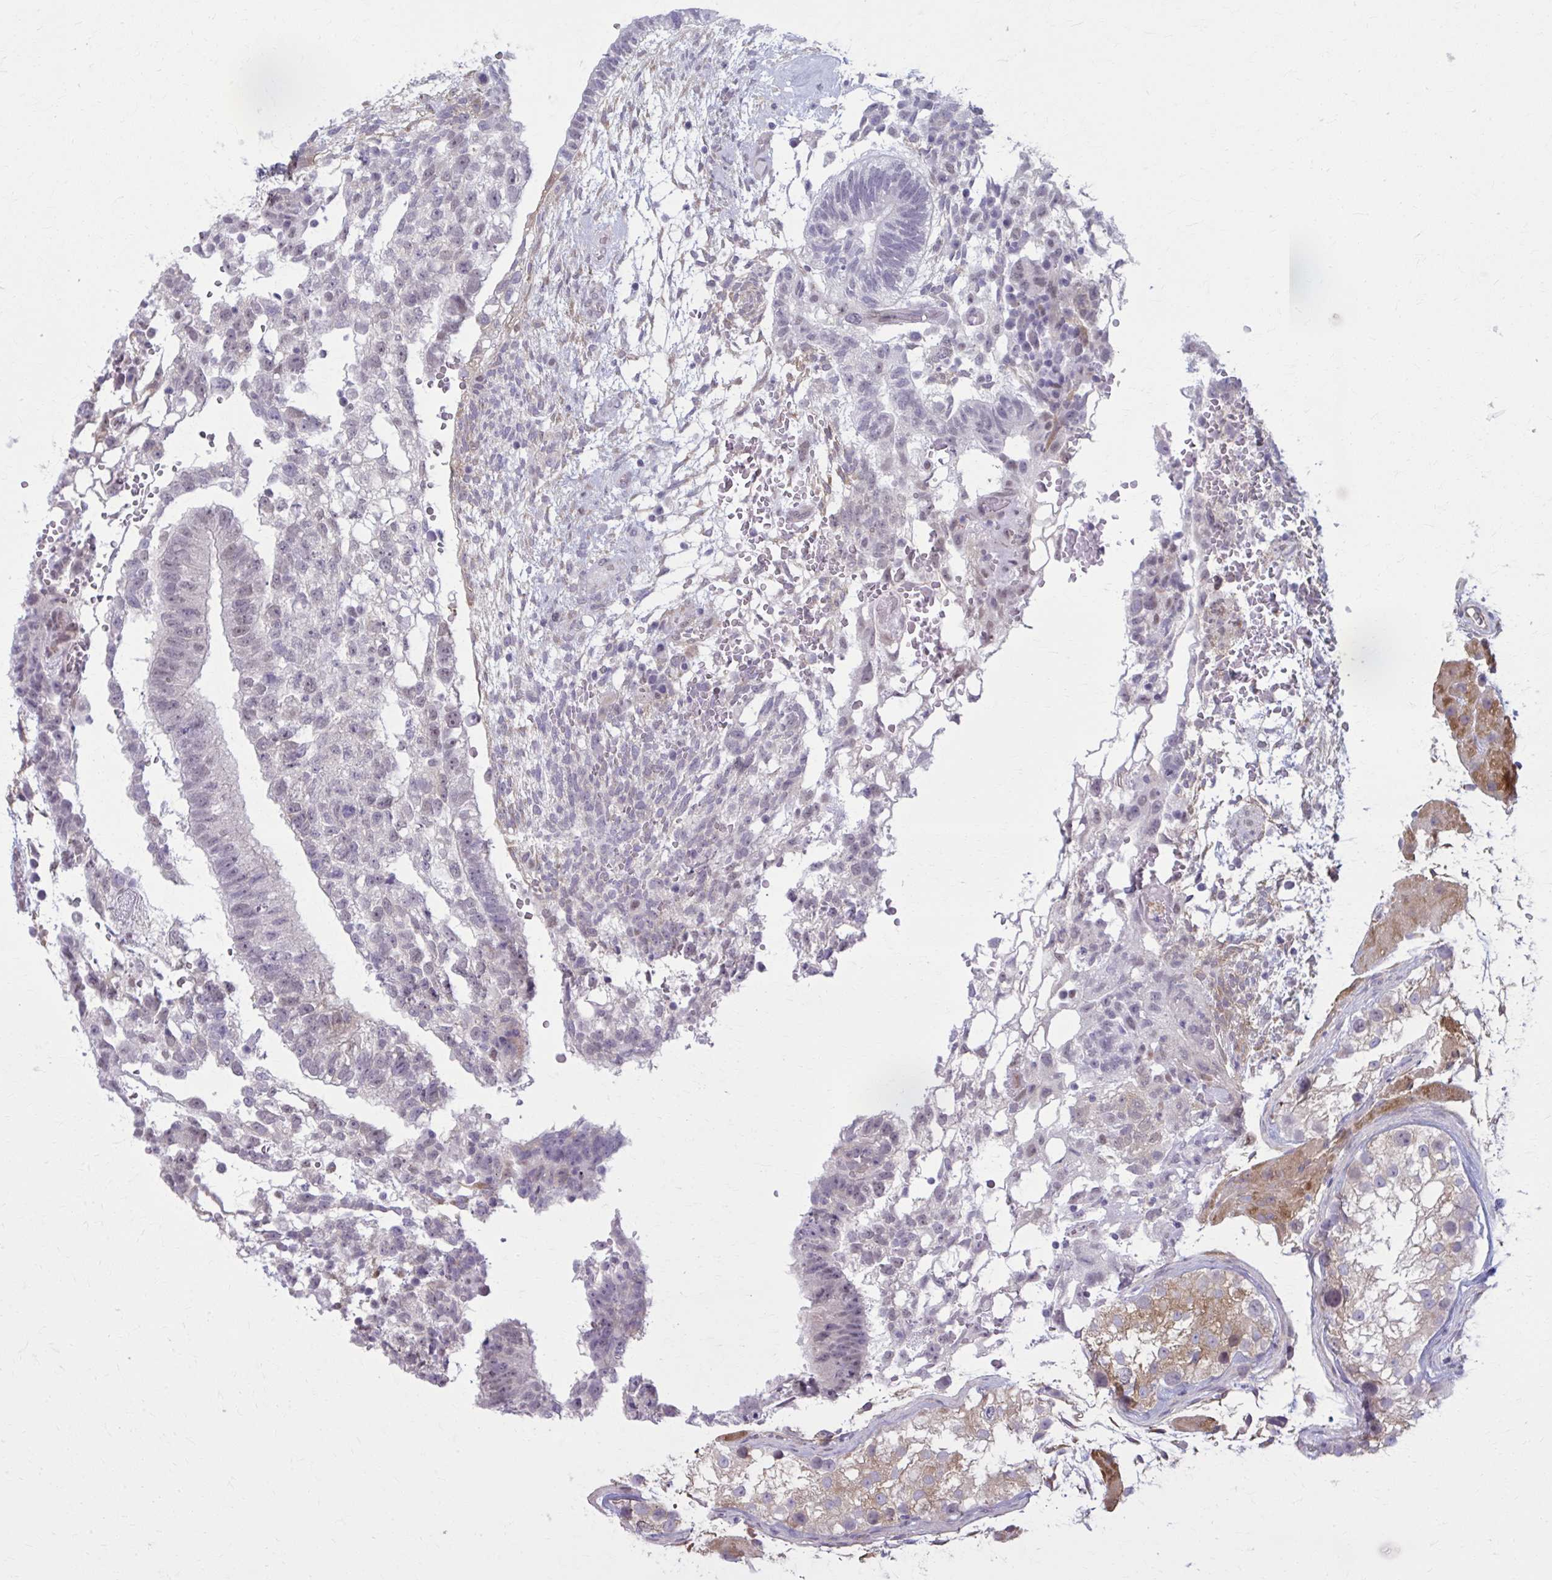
{"staining": {"intensity": "negative", "quantity": "none", "location": "none"}, "tissue": "testis cancer", "cell_type": "Tumor cells", "image_type": "cancer", "snomed": [{"axis": "morphology", "description": "Normal tissue, NOS"}, {"axis": "morphology", "description": "Carcinoma, Embryonal, NOS"}, {"axis": "topography", "description": "Testis"}], "caption": "Immunohistochemistry (IHC) image of human testis cancer stained for a protein (brown), which reveals no positivity in tumor cells.", "gene": "NUMBL", "patient": {"sex": "male", "age": 32}}